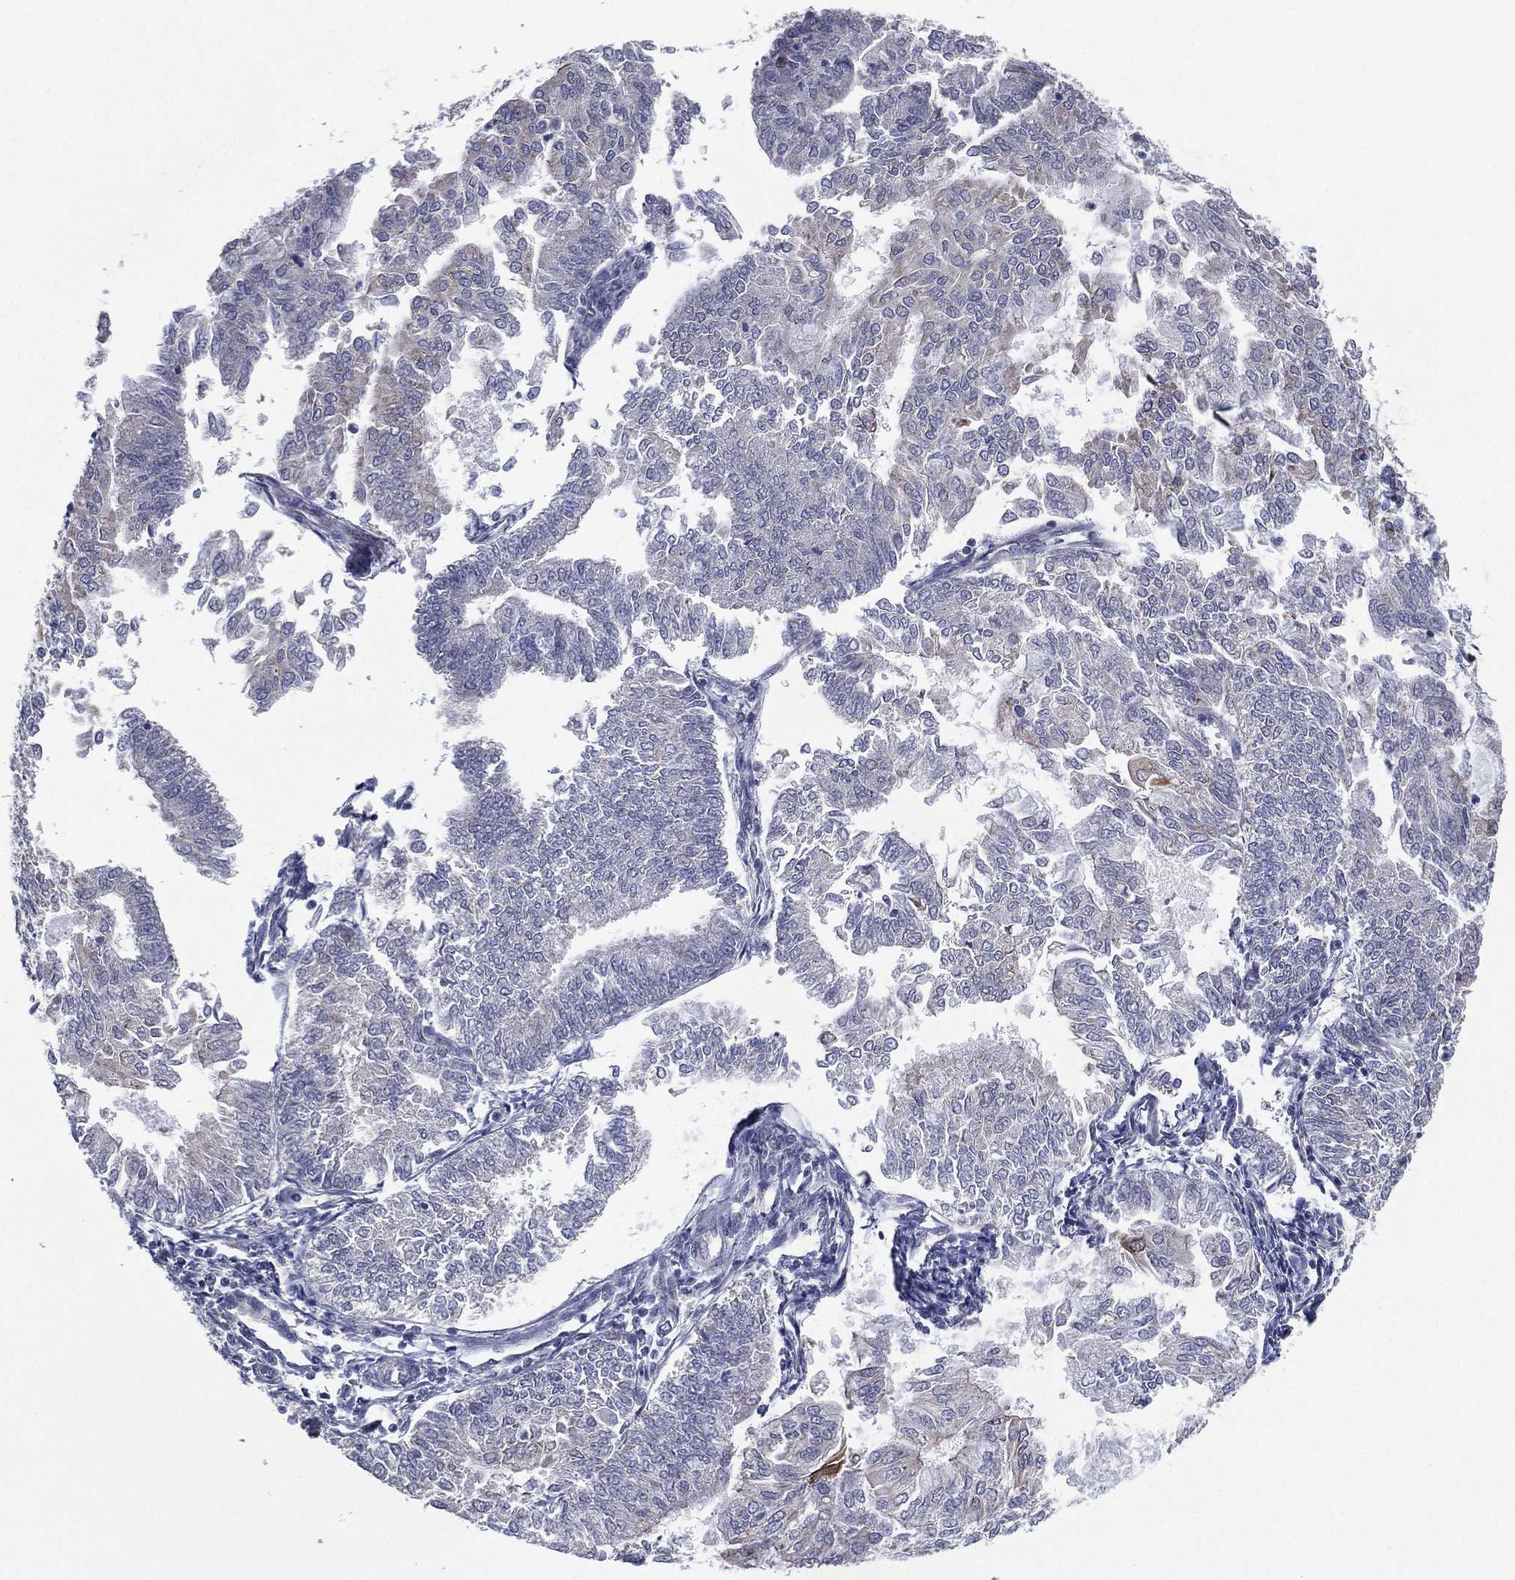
{"staining": {"intensity": "negative", "quantity": "none", "location": "none"}, "tissue": "endometrial cancer", "cell_type": "Tumor cells", "image_type": "cancer", "snomed": [{"axis": "morphology", "description": "Adenocarcinoma, NOS"}, {"axis": "topography", "description": "Endometrium"}], "caption": "DAB (3,3'-diaminobenzidine) immunohistochemical staining of endometrial cancer (adenocarcinoma) exhibits no significant expression in tumor cells. (Stains: DAB (3,3'-diaminobenzidine) IHC with hematoxylin counter stain, Microscopy: brightfield microscopy at high magnification).", "gene": "KAT14", "patient": {"sex": "female", "age": 59}}